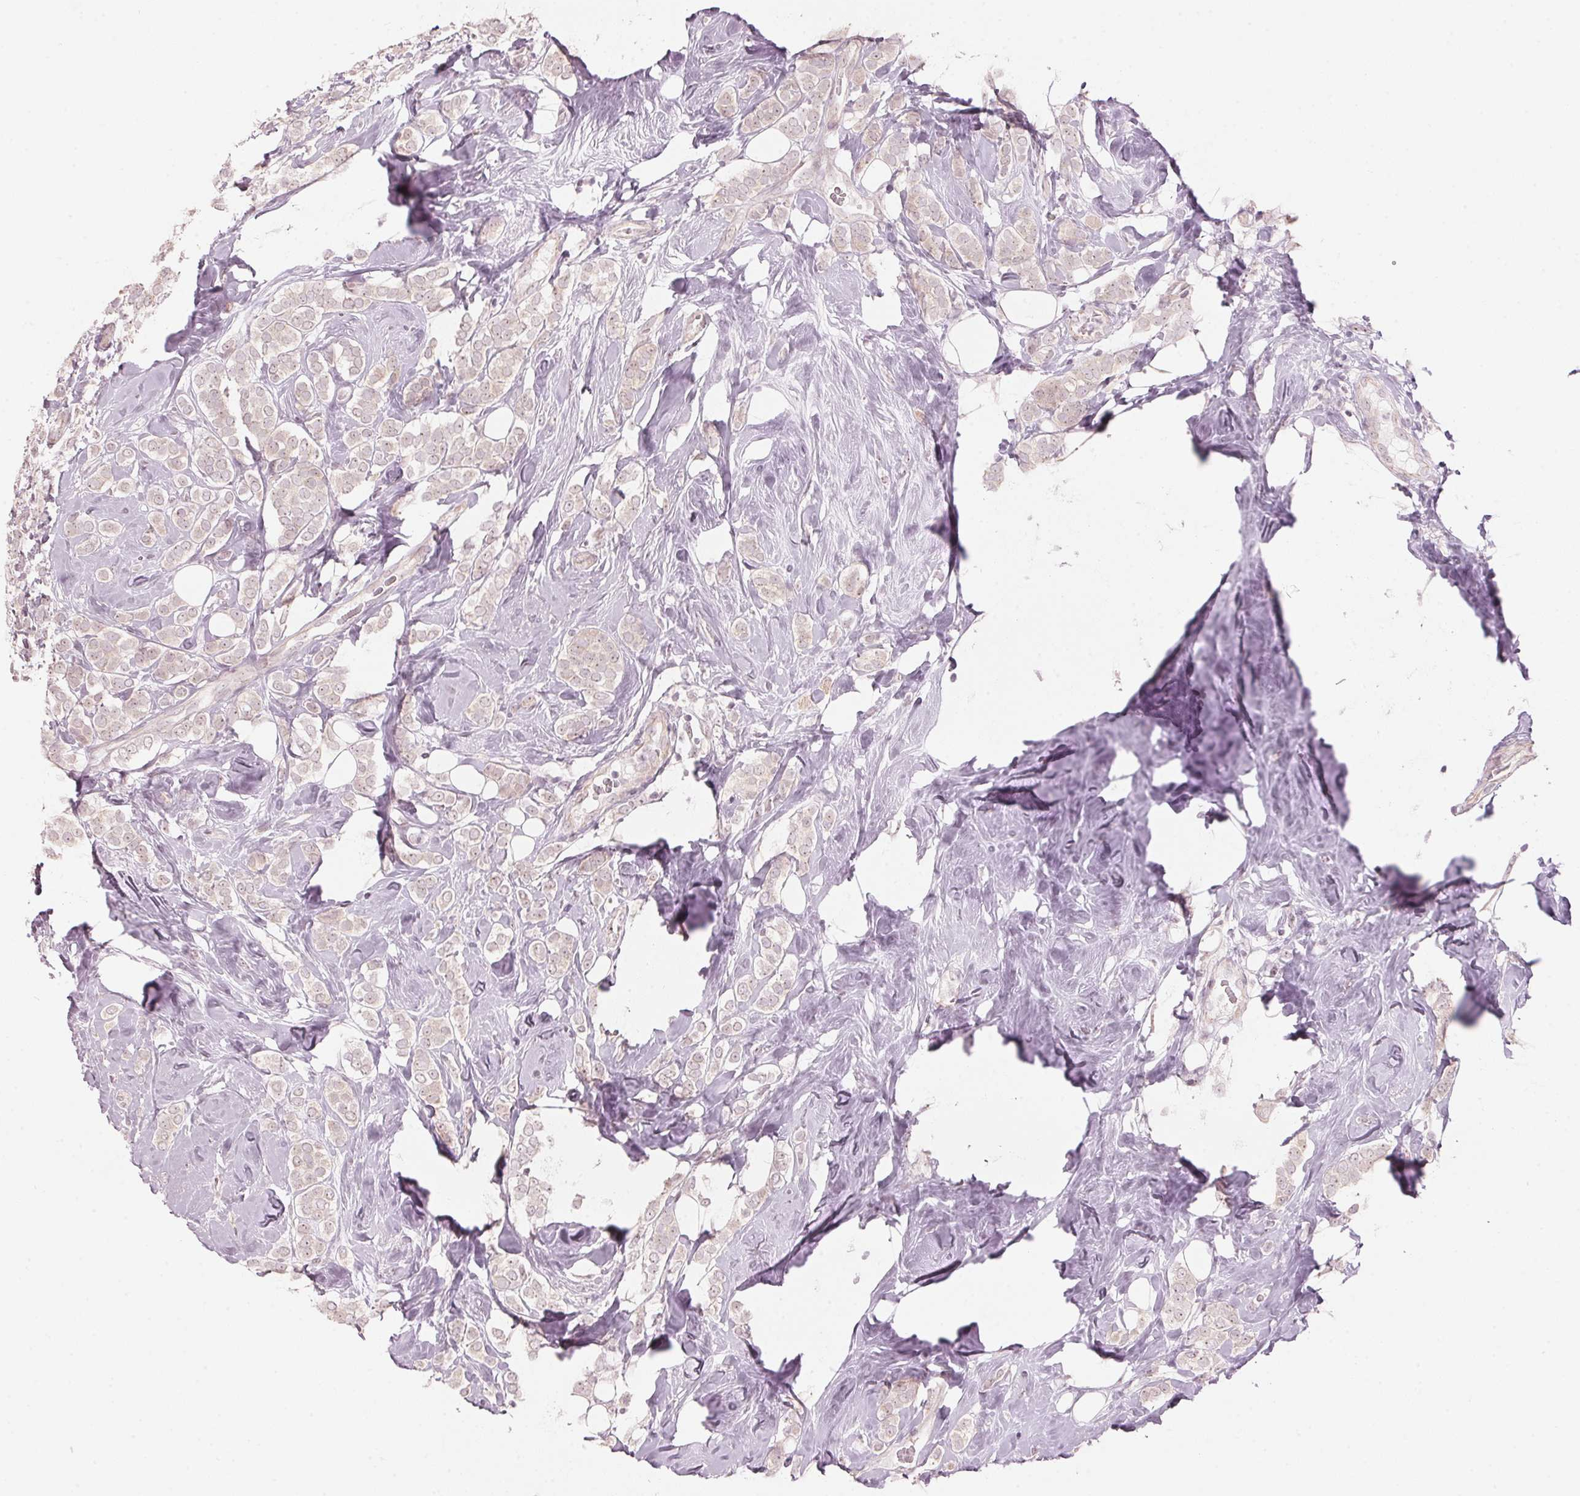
{"staining": {"intensity": "negative", "quantity": "none", "location": "none"}, "tissue": "breast cancer", "cell_type": "Tumor cells", "image_type": "cancer", "snomed": [{"axis": "morphology", "description": "Lobular carcinoma"}, {"axis": "topography", "description": "Breast"}], "caption": "Tumor cells show no significant protein positivity in breast cancer.", "gene": "TMED6", "patient": {"sex": "female", "age": 49}}